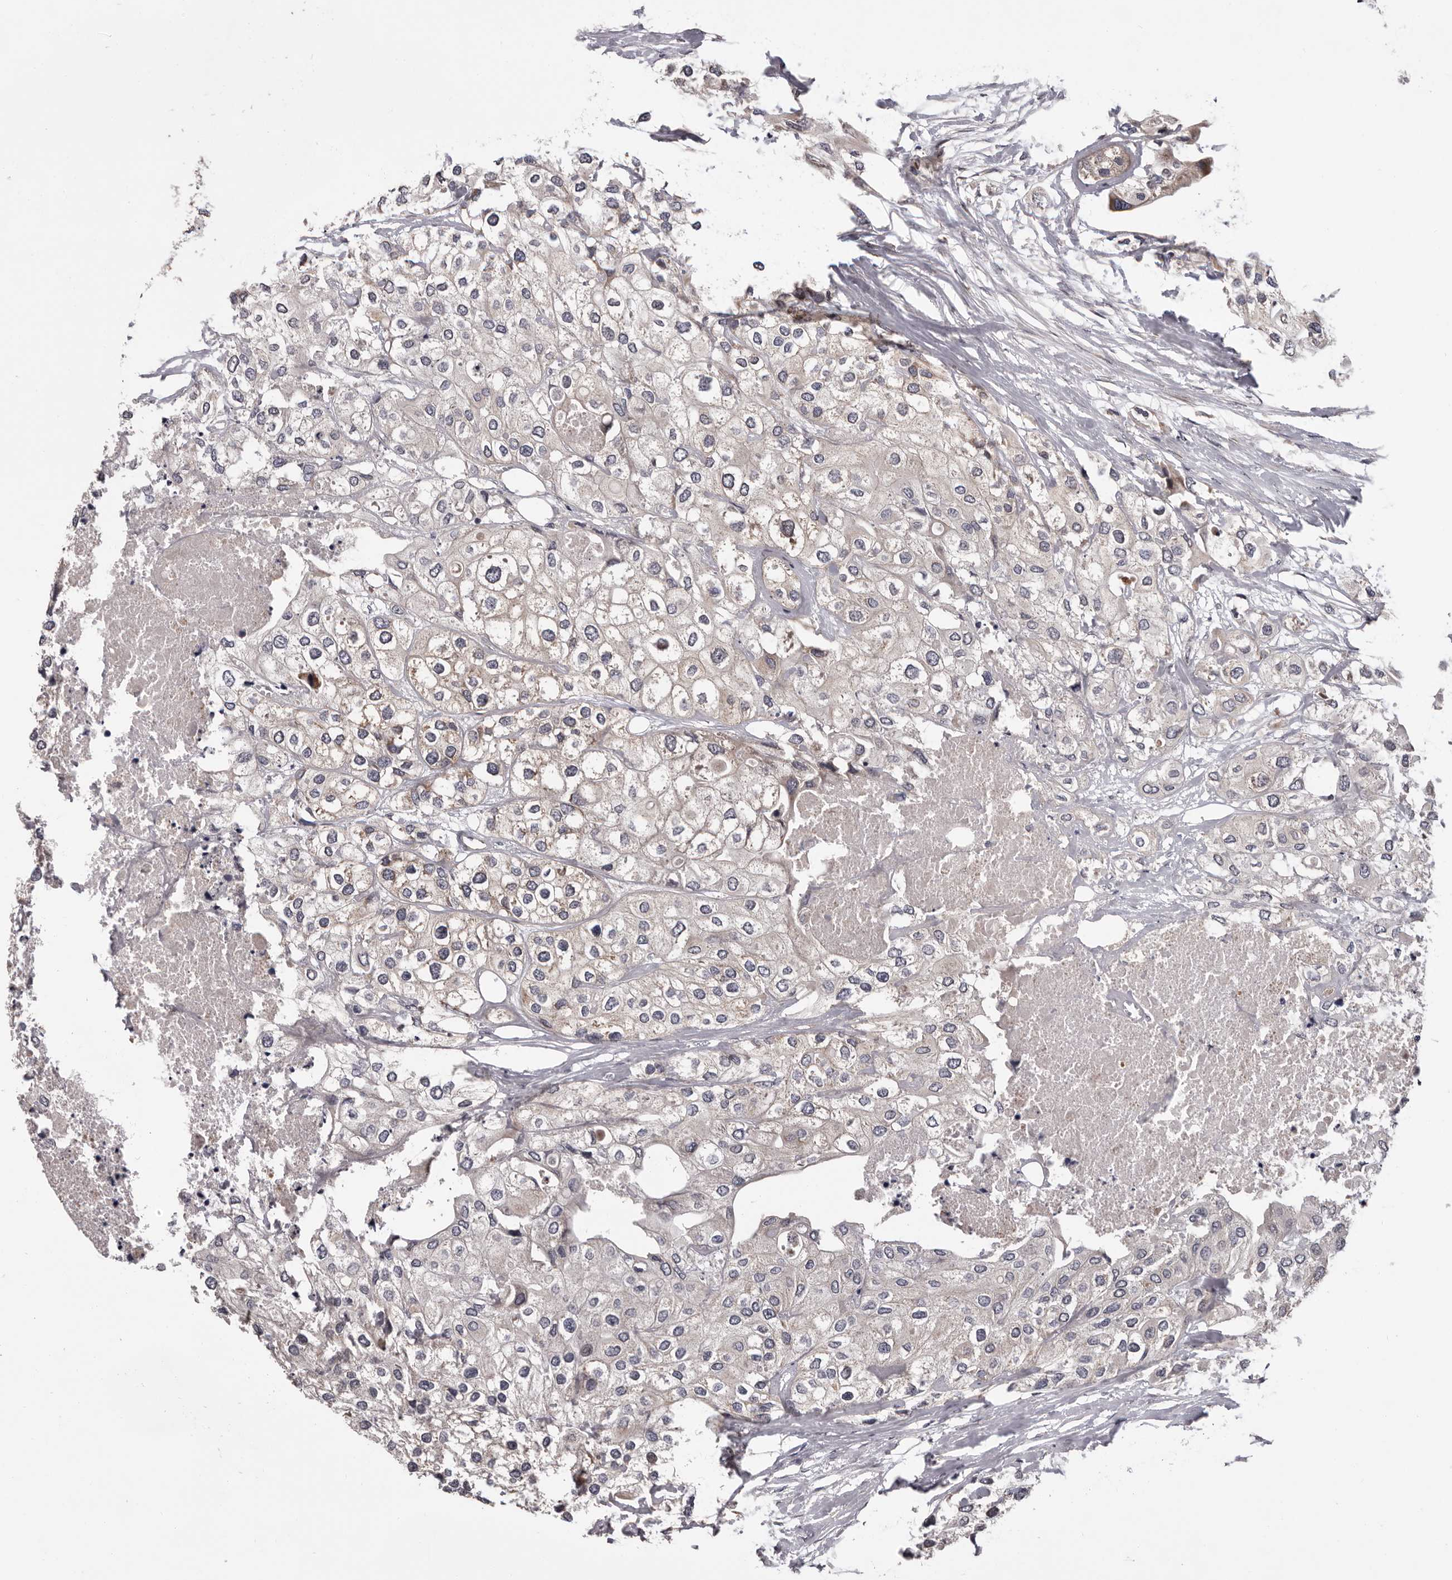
{"staining": {"intensity": "moderate", "quantity": "<25%", "location": "cytoplasmic/membranous"}, "tissue": "urothelial cancer", "cell_type": "Tumor cells", "image_type": "cancer", "snomed": [{"axis": "morphology", "description": "Urothelial carcinoma, High grade"}, {"axis": "topography", "description": "Urinary bladder"}], "caption": "High-grade urothelial carcinoma tissue shows moderate cytoplasmic/membranous expression in about <25% of tumor cells The staining was performed using DAB (3,3'-diaminobenzidine), with brown indicating positive protein expression. Nuclei are stained blue with hematoxylin.", "gene": "VPS37A", "patient": {"sex": "male", "age": 64}}